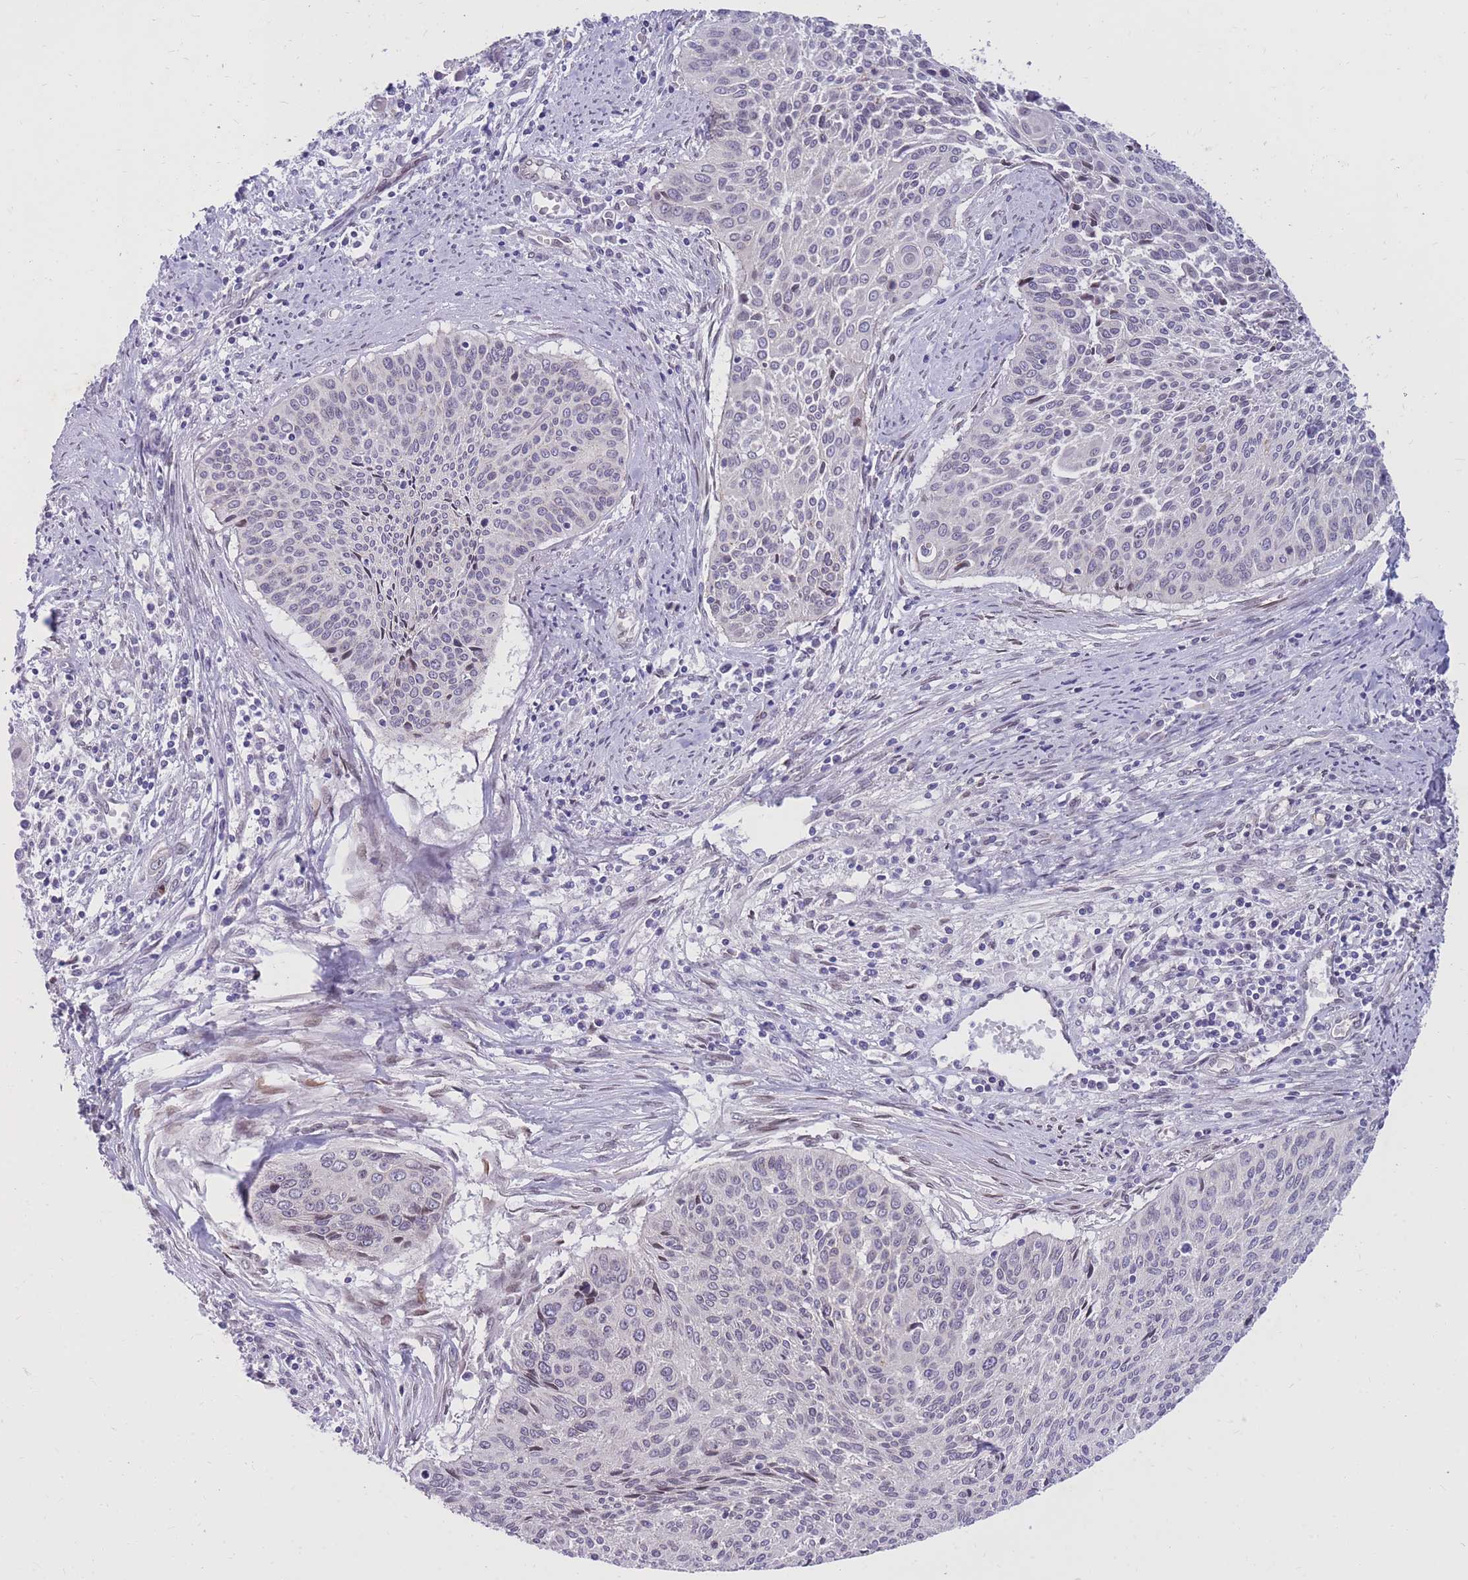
{"staining": {"intensity": "negative", "quantity": "none", "location": "none"}, "tissue": "cervical cancer", "cell_type": "Tumor cells", "image_type": "cancer", "snomed": [{"axis": "morphology", "description": "Squamous cell carcinoma, NOS"}, {"axis": "topography", "description": "Cervix"}], "caption": "A high-resolution image shows immunohistochemistry (IHC) staining of squamous cell carcinoma (cervical), which displays no significant expression in tumor cells.", "gene": "HOOK2", "patient": {"sex": "female", "age": 55}}